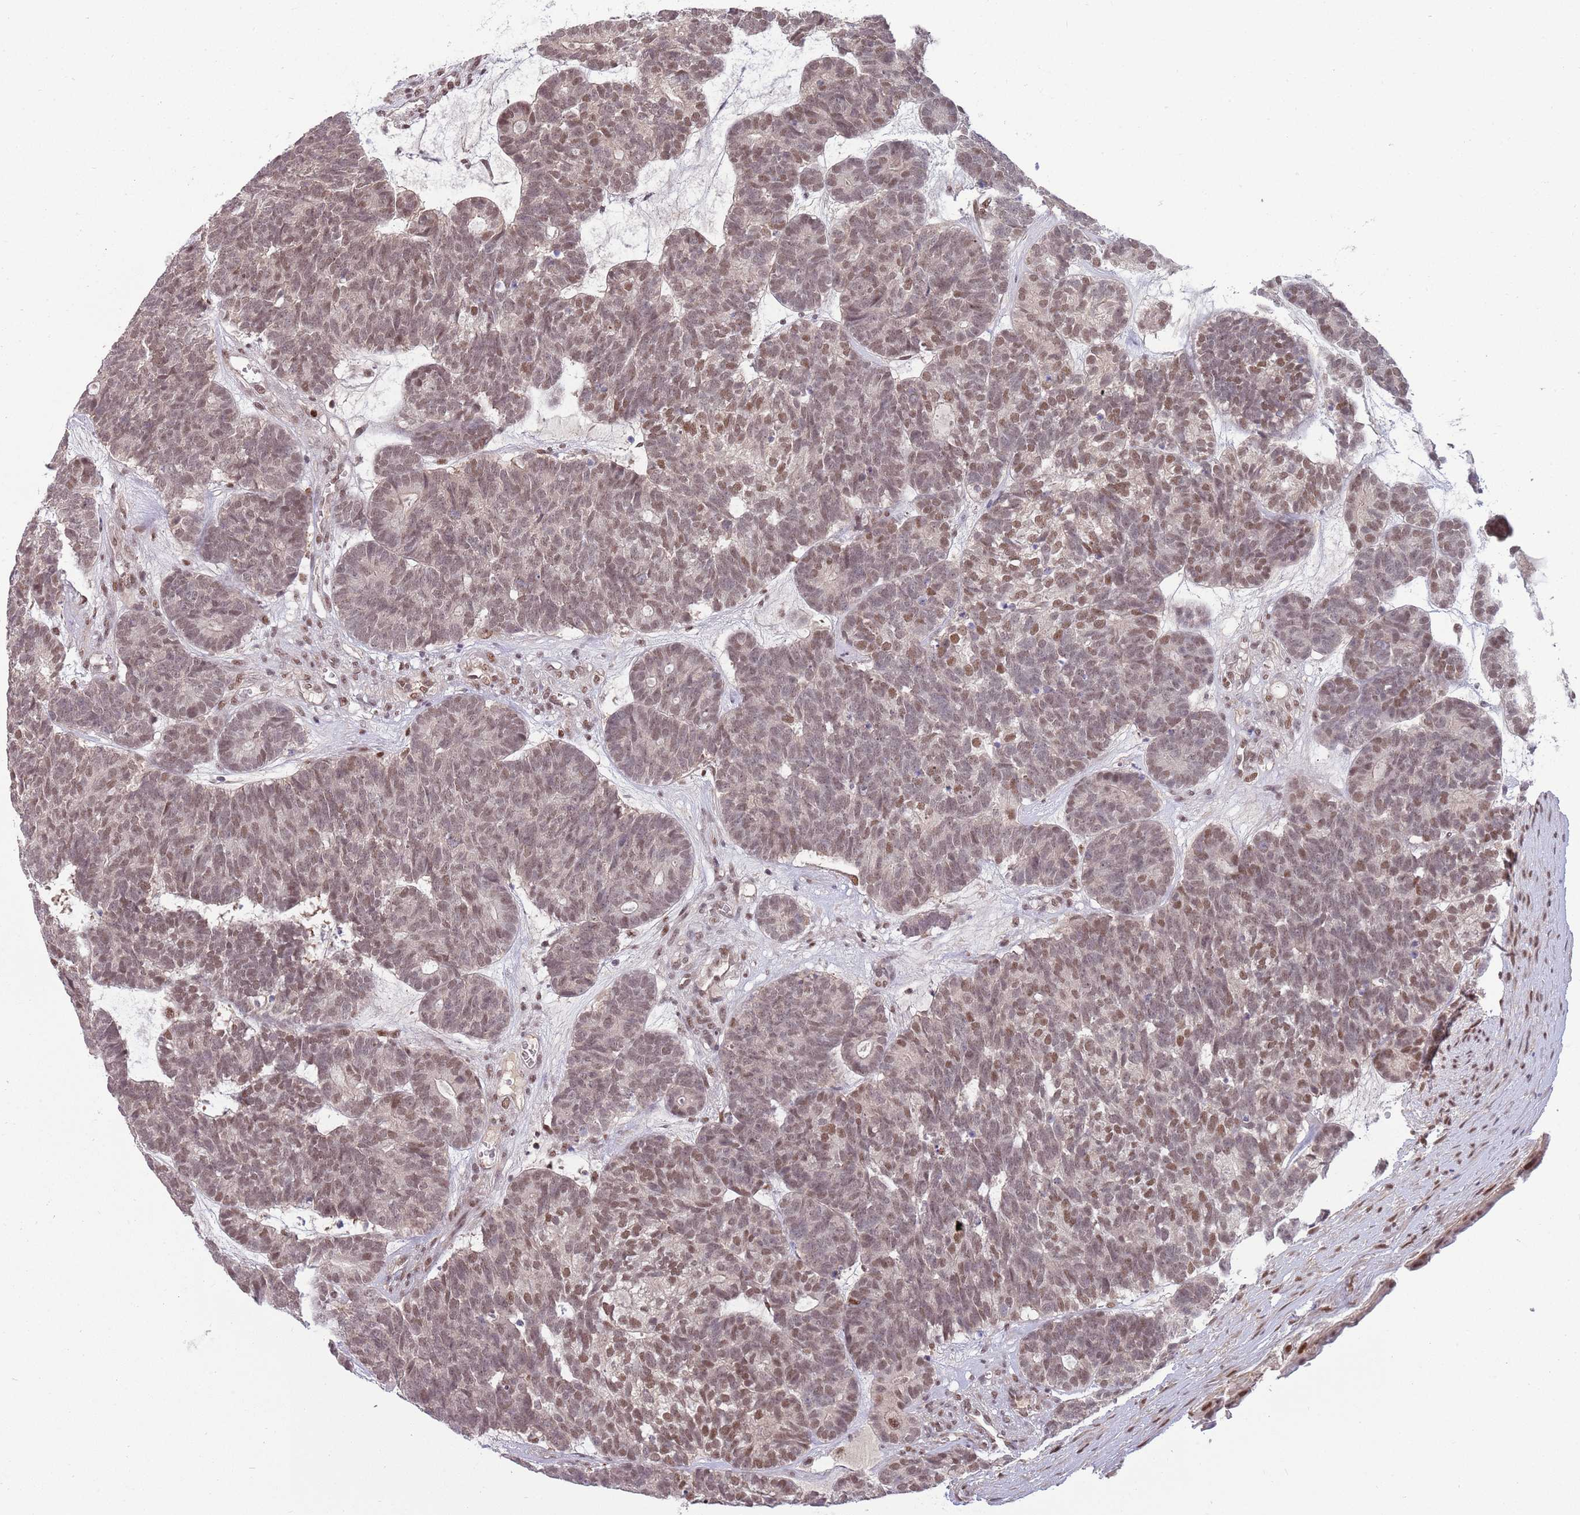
{"staining": {"intensity": "moderate", "quantity": ">75%", "location": "nuclear"}, "tissue": "head and neck cancer", "cell_type": "Tumor cells", "image_type": "cancer", "snomed": [{"axis": "morphology", "description": "Adenocarcinoma, NOS"}, {"axis": "topography", "description": "Head-Neck"}], "caption": "High-power microscopy captured an immunohistochemistry (IHC) micrograph of head and neck cancer (adenocarcinoma), revealing moderate nuclear expression in approximately >75% of tumor cells.", "gene": "ZBTB7A", "patient": {"sex": "female", "age": 81}}